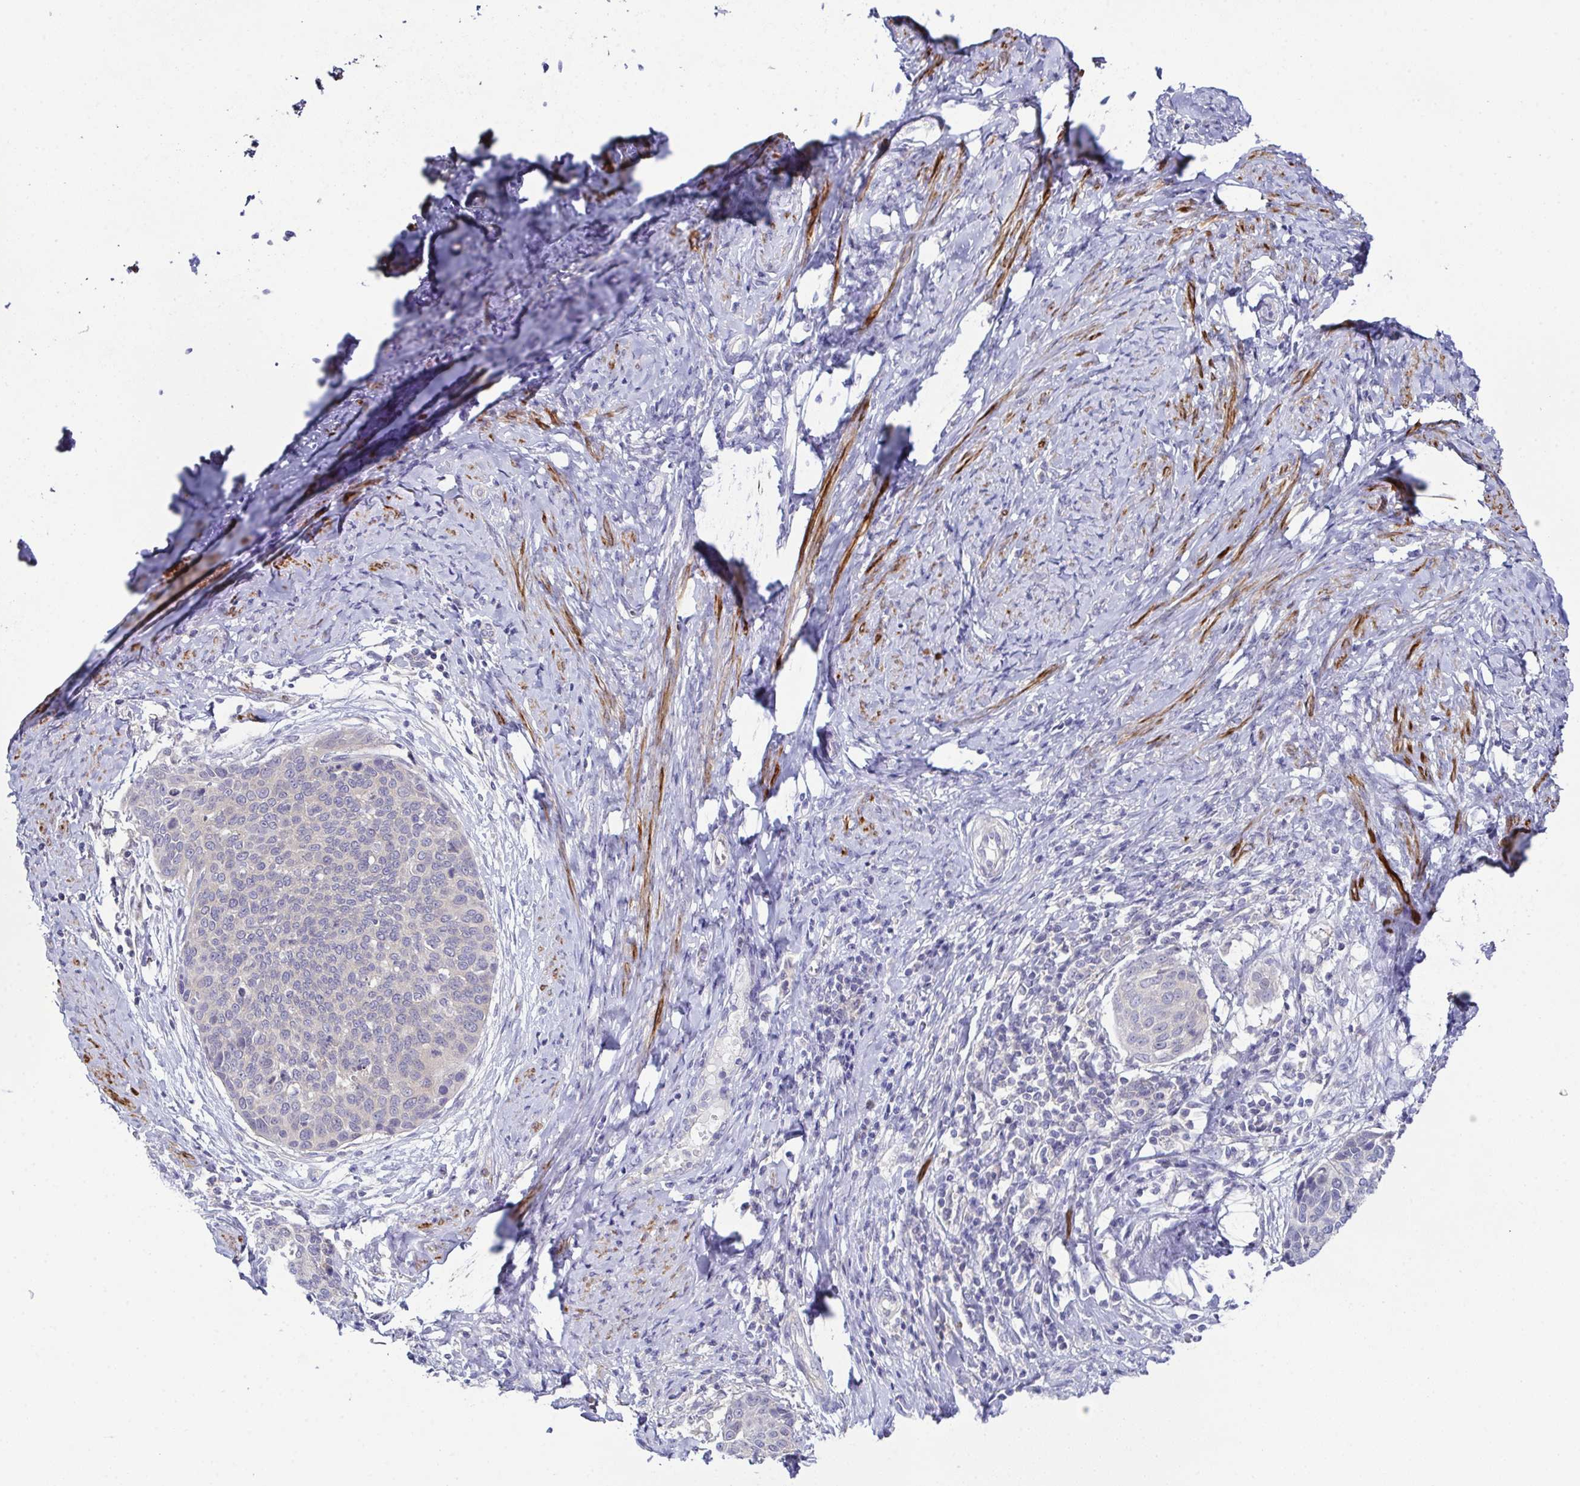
{"staining": {"intensity": "negative", "quantity": "none", "location": "none"}, "tissue": "cervical cancer", "cell_type": "Tumor cells", "image_type": "cancer", "snomed": [{"axis": "morphology", "description": "Squamous cell carcinoma, NOS"}, {"axis": "topography", "description": "Cervix"}], "caption": "DAB (3,3'-diaminobenzidine) immunohistochemical staining of human cervical cancer reveals no significant positivity in tumor cells.", "gene": "CFAP97D1", "patient": {"sex": "female", "age": 69}}